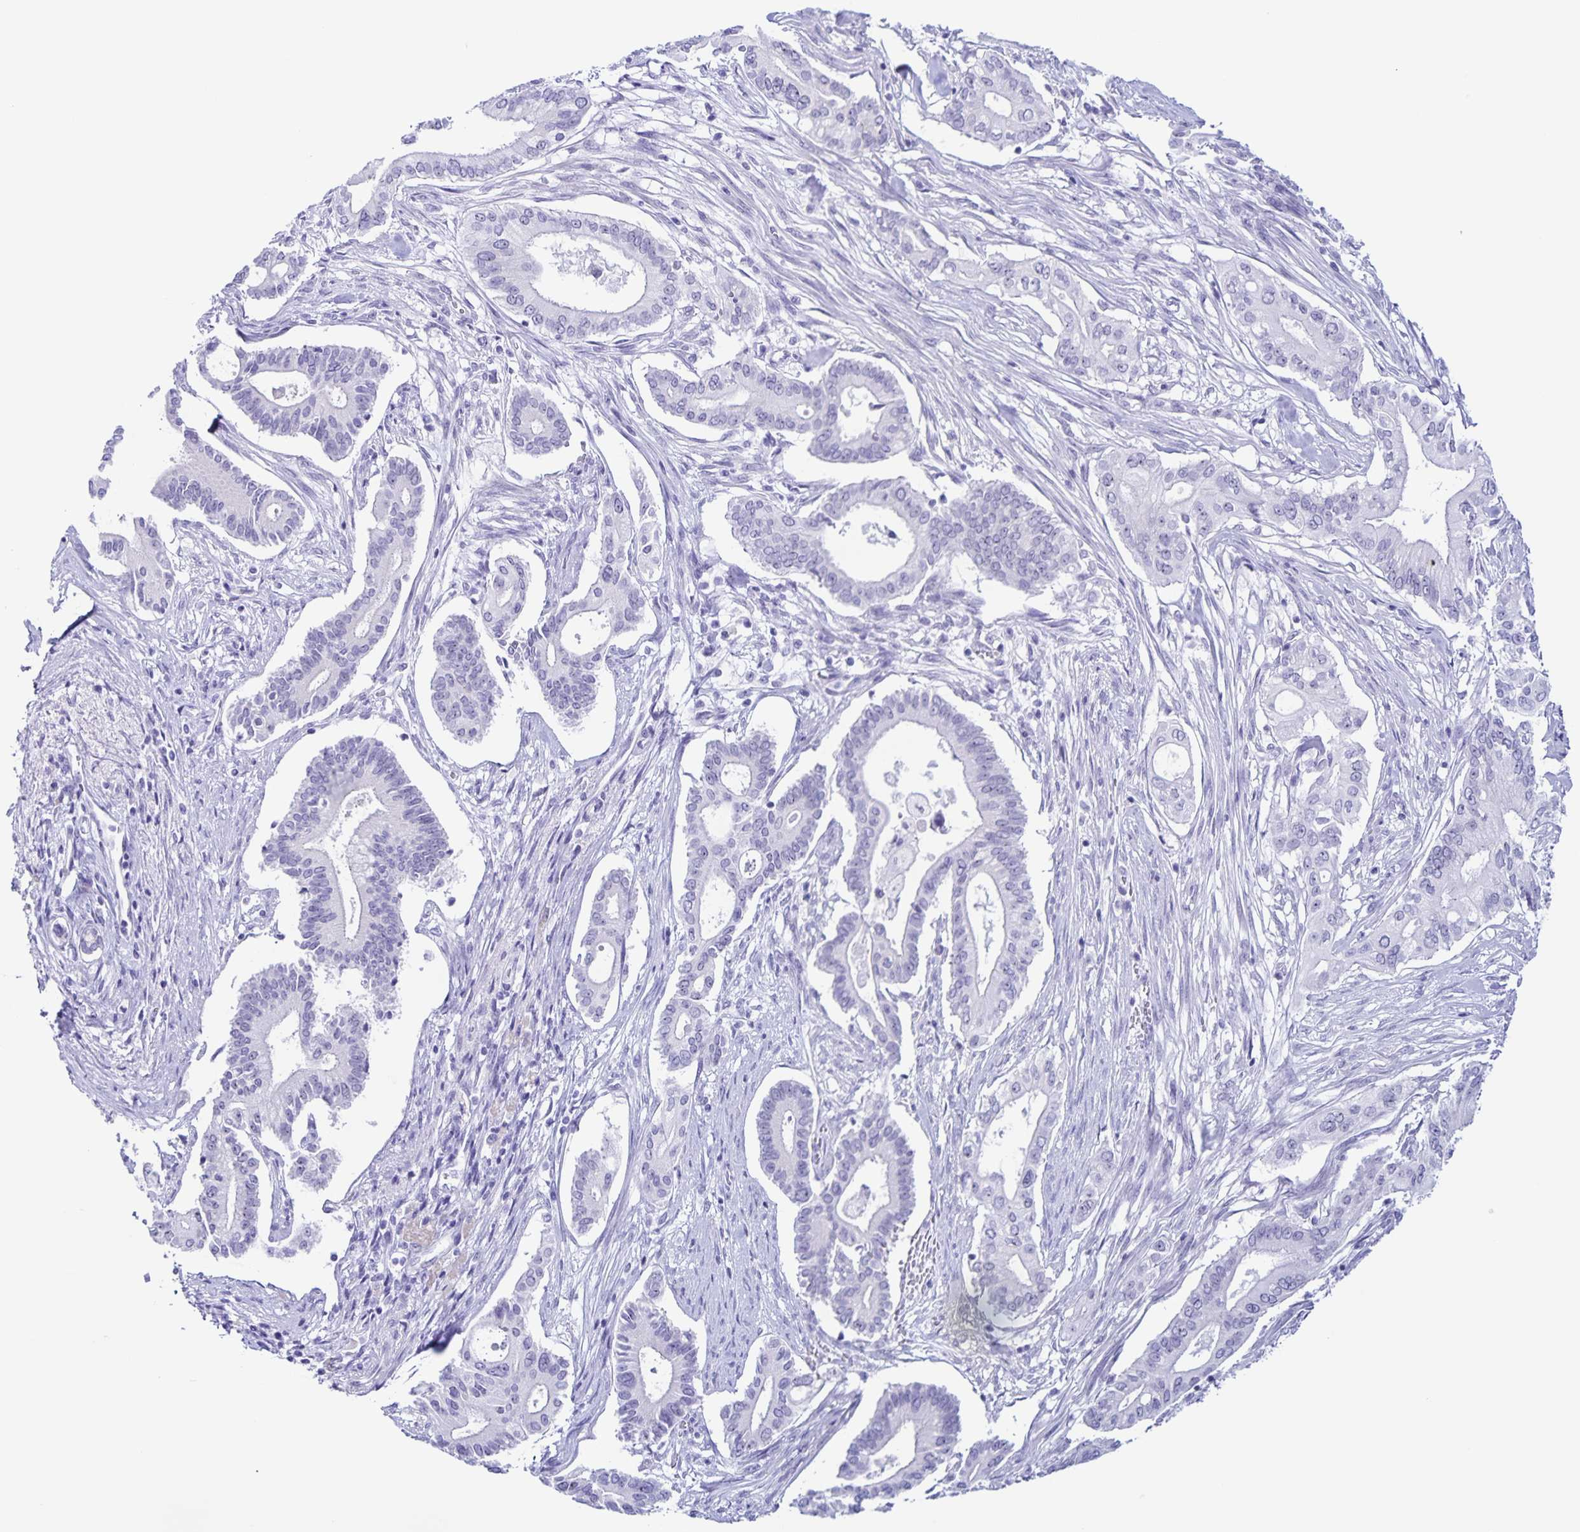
{"staining": {"intensity": "negative", "quantity": "none", "location": "none"}, "tissue": "pancreatic cancer", "cell_type": "Tumor cells", "image_type": "cancer", "snomed": [{"axis": "morphology", "description": "Adenocarcinoma, NOS"}, {"axis": "topography", "description": "Pancreas"}], "caption": "Immunohistochemical staining of human pancreatic cancer (adenocarcinoma) demonstrates no significant staining in tumor cells. (Brightfield microscopy of DAB immunohistochemistry at high magnification).", "gene": "FAM170A", "patient": {"sex": "female", "age": 68}}